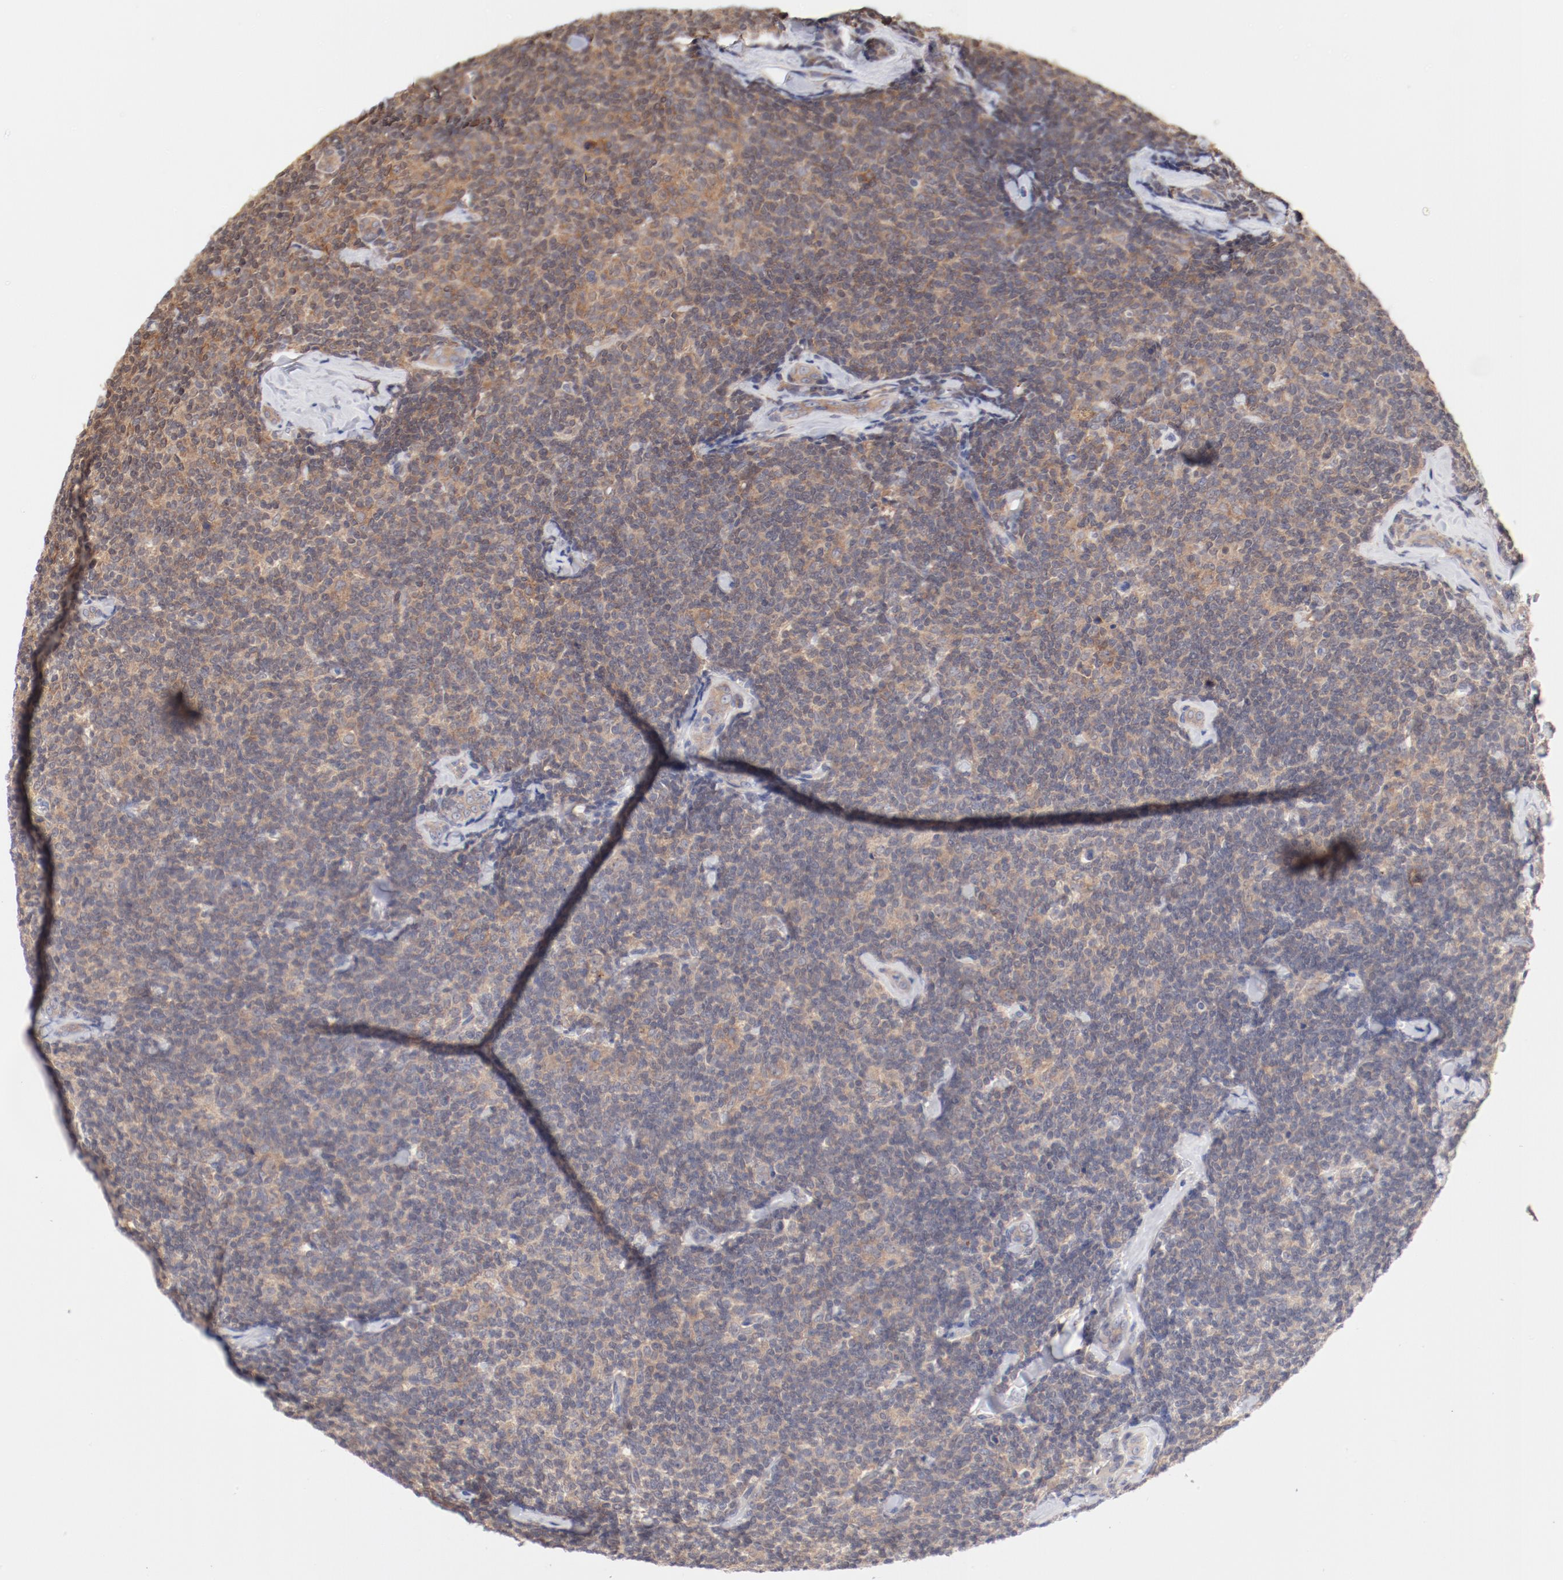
{"staining": {"intensity": "weak", "quantity": "25%-75%", "location": "cytoplasmic/membranous"}, "tissue": "lymphoma", "cell_type": "Tumor cells", "image_type": "cancer", "snomed": [{"axis": "morphology", "description": "Malignant lymphoma, non-Hodgkin's type, Low grade"}, {"axis": "topography", "description": "Lymph node"}], "caption": "This micrograph reveals lymphoma stained with IHC to label a protein in brown. The cytoplasmic/membranous of tumor cells show weak positivity for the protein. Nuclei are counter-stained blue.", "gene": "SETD3", "patient": {"sex": "female", "age": 56}}